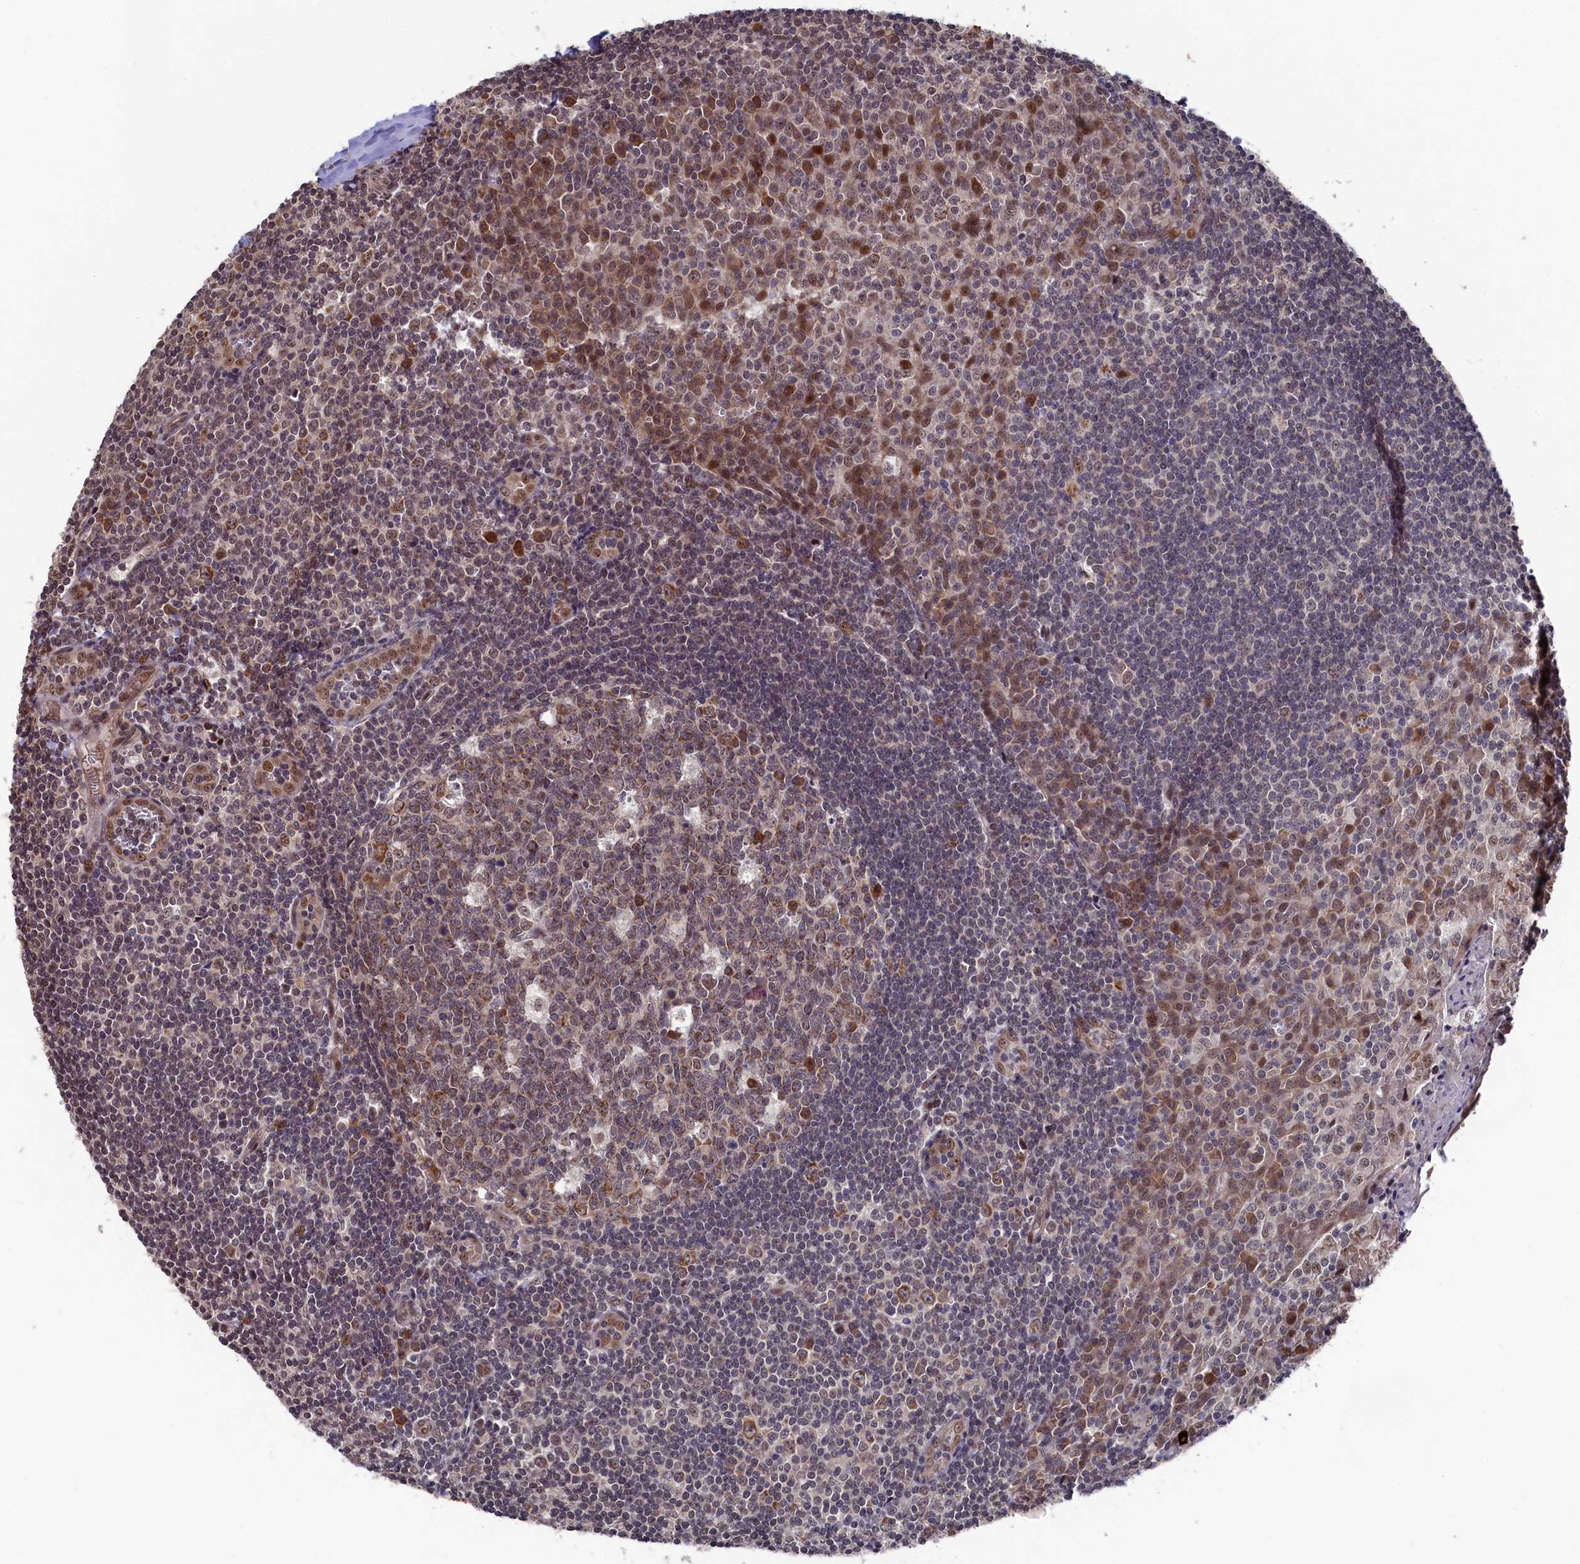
{"staining": {"intensity": "moderate", "quantity": "25%-75%", "location": "cytoplasmic/membranous"}, "tissue": "tonsil", "cell_type": "Germinal center cells", "image_type": "normal", "snomed": [{"axis": "morphology", "description": "Normal tissue, NOS"}, {"axis": "topography", "description": "Tonsil"}], "caption": "Human tonsil stained with a brown dye shows moderate cytoplasmic/membranous positive positivity in approximately 25%-75% of germinal center cells.", "gene": "CLPX", "patient": {"sex": "male", "age": 27}}